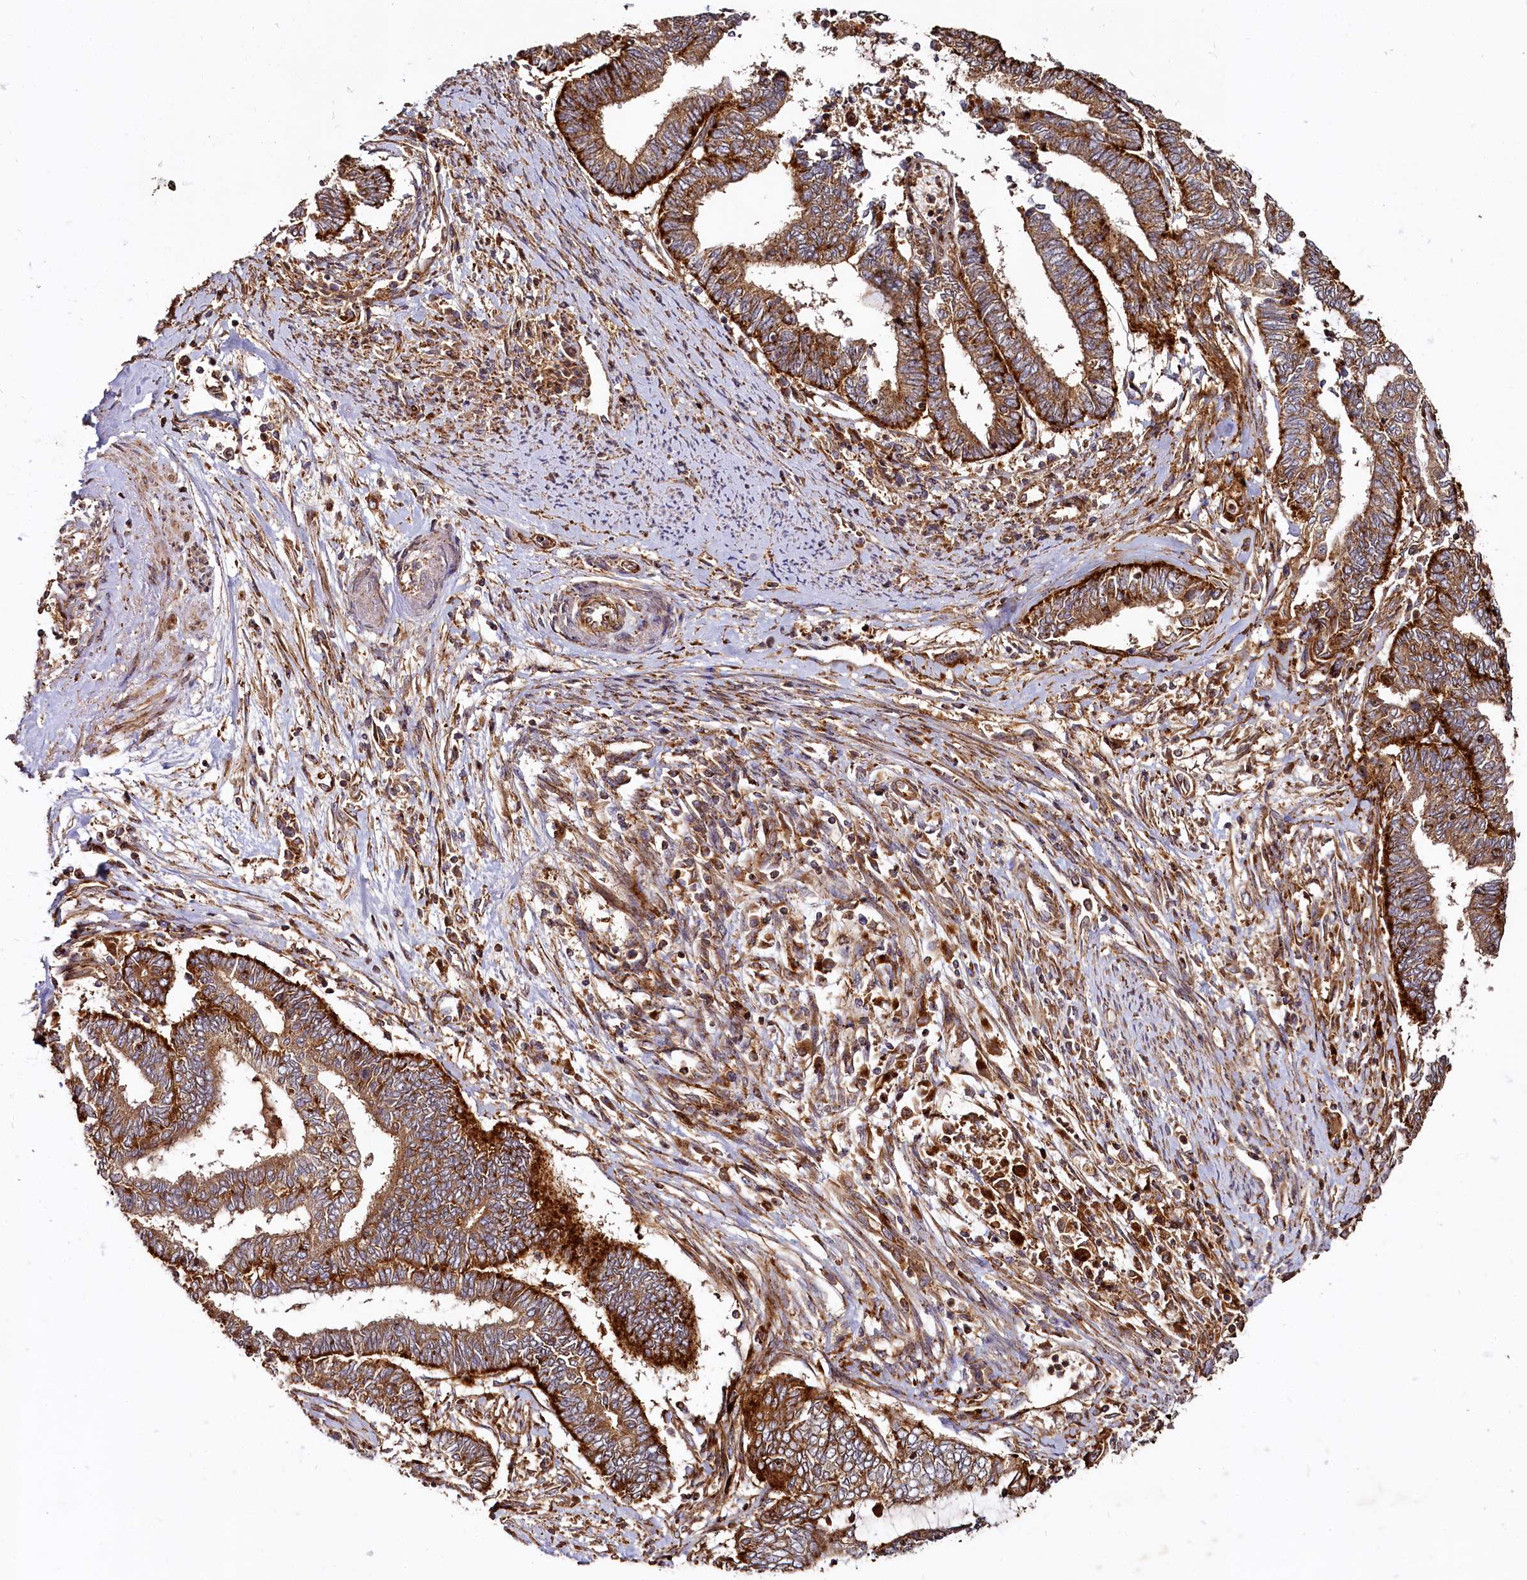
{"staining": {"intensity": "strong", "quantity": ">75%", "location": "cytoplasmic/membranous"}, "tissue": "endometrial cancer", "cell_type": "Tumor cells", "image_type": "cancer", "snomed": [{"axis": "morphology", "description": "Adenocarcinoma, NOS"}, {"axis": "topography", "description": "Uterus"}, {"axis": "topography", "description": "Endometrium"}], "caption": "An image of adenocarcinoma (endometrial) stained for a protein demonstrates strong cytoplasmic/membranous brown staining in tumor cells.", "gene": "WDR73", "patient": {"sex": "female", "age": 70}}